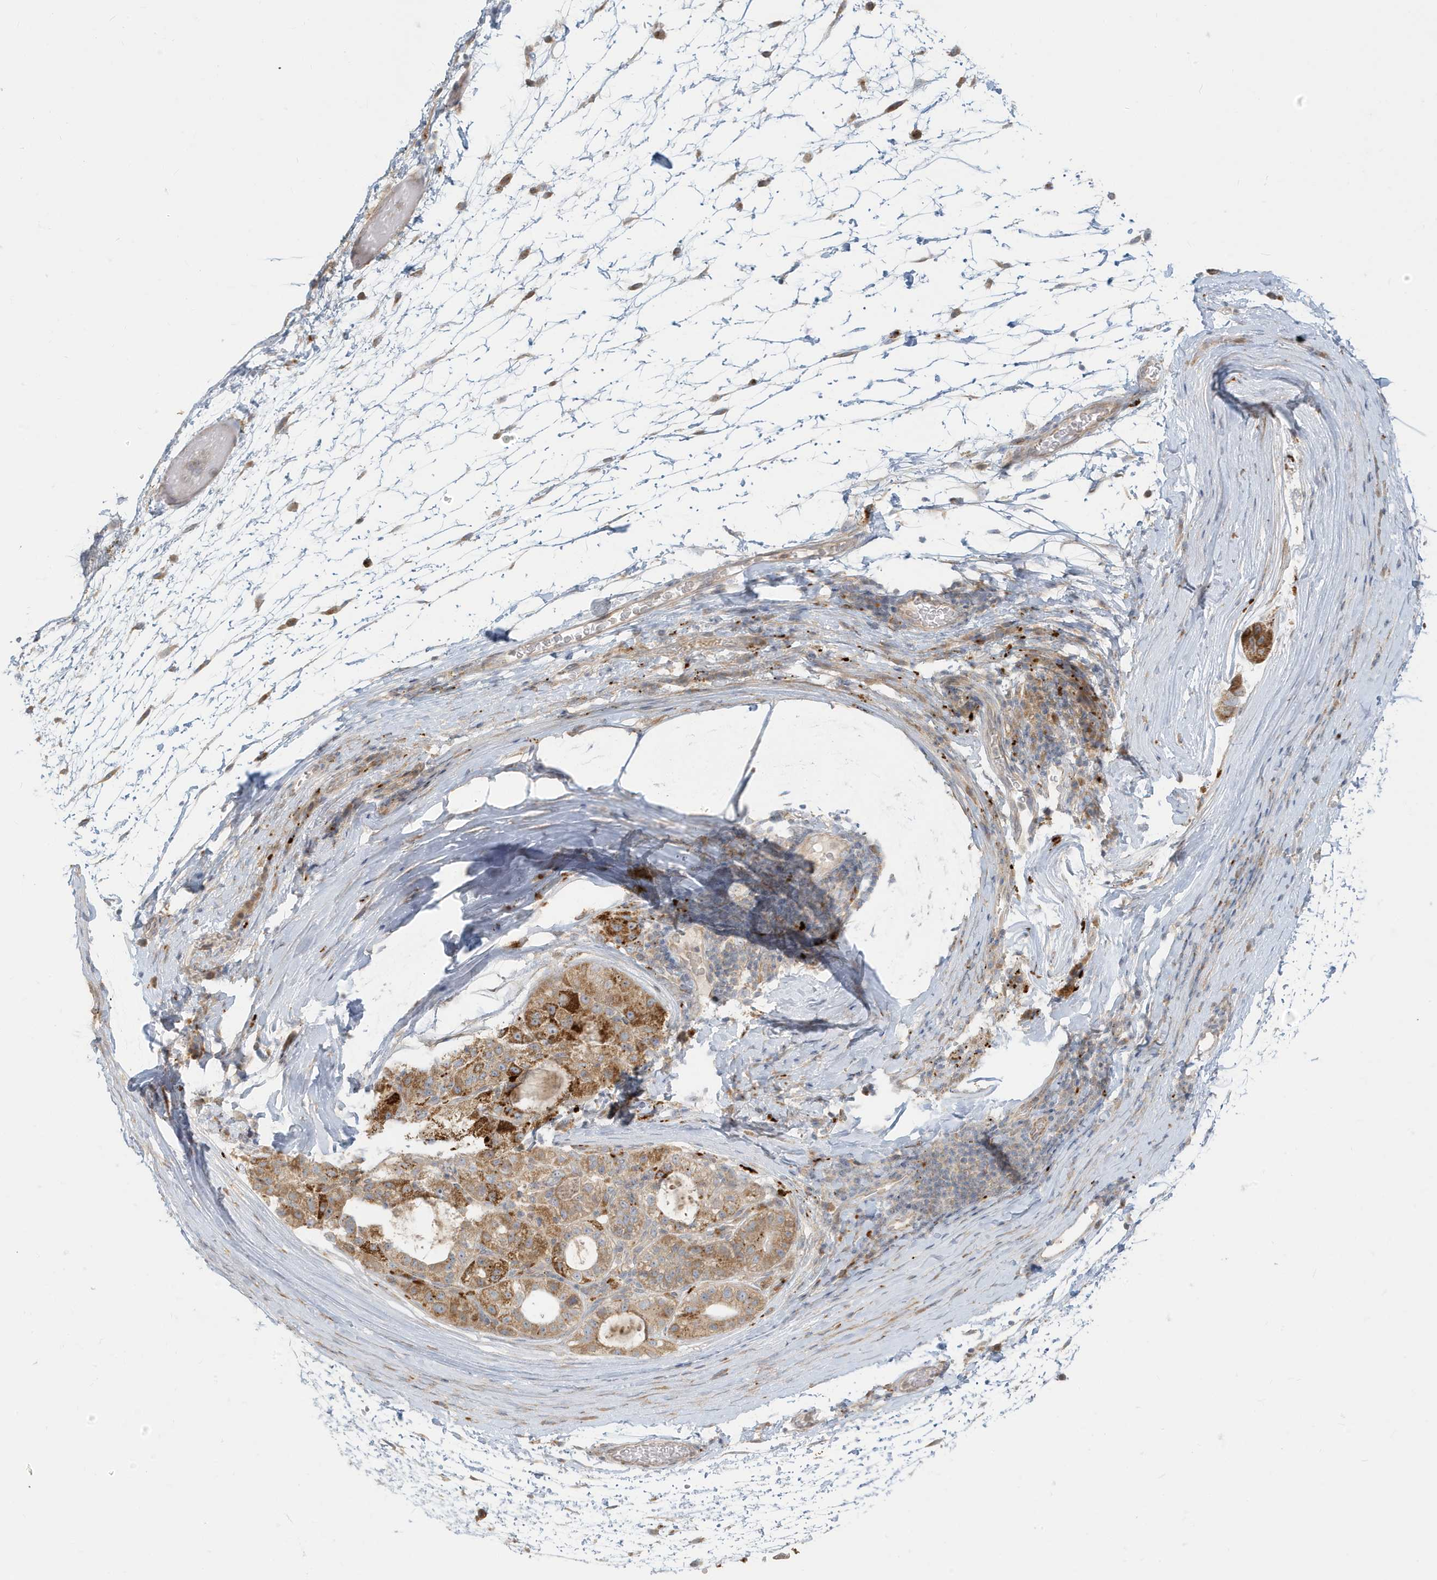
{"staining": {"intensity": "moderate", "quantity": ">75%", "location": "cytoplasmic/membranous"}, "tissue": "liver cancer", "cell_type": "Tumor cells", "image_type": "cancer", "snomed": [{"axis": "morphology", "description": "Carcinoma, Hepatocellular, NOS"}, {"axis": "topography", "description": "Liver"}], "caption": "Protein staining demonstrates moderate cytoplasmic/membranous positivity in approximately >75% of tumor cells in liver hepatocellular carcinoma.", "gene": "MCOLN1", "patient": {"sex": "male", "age": 80}}